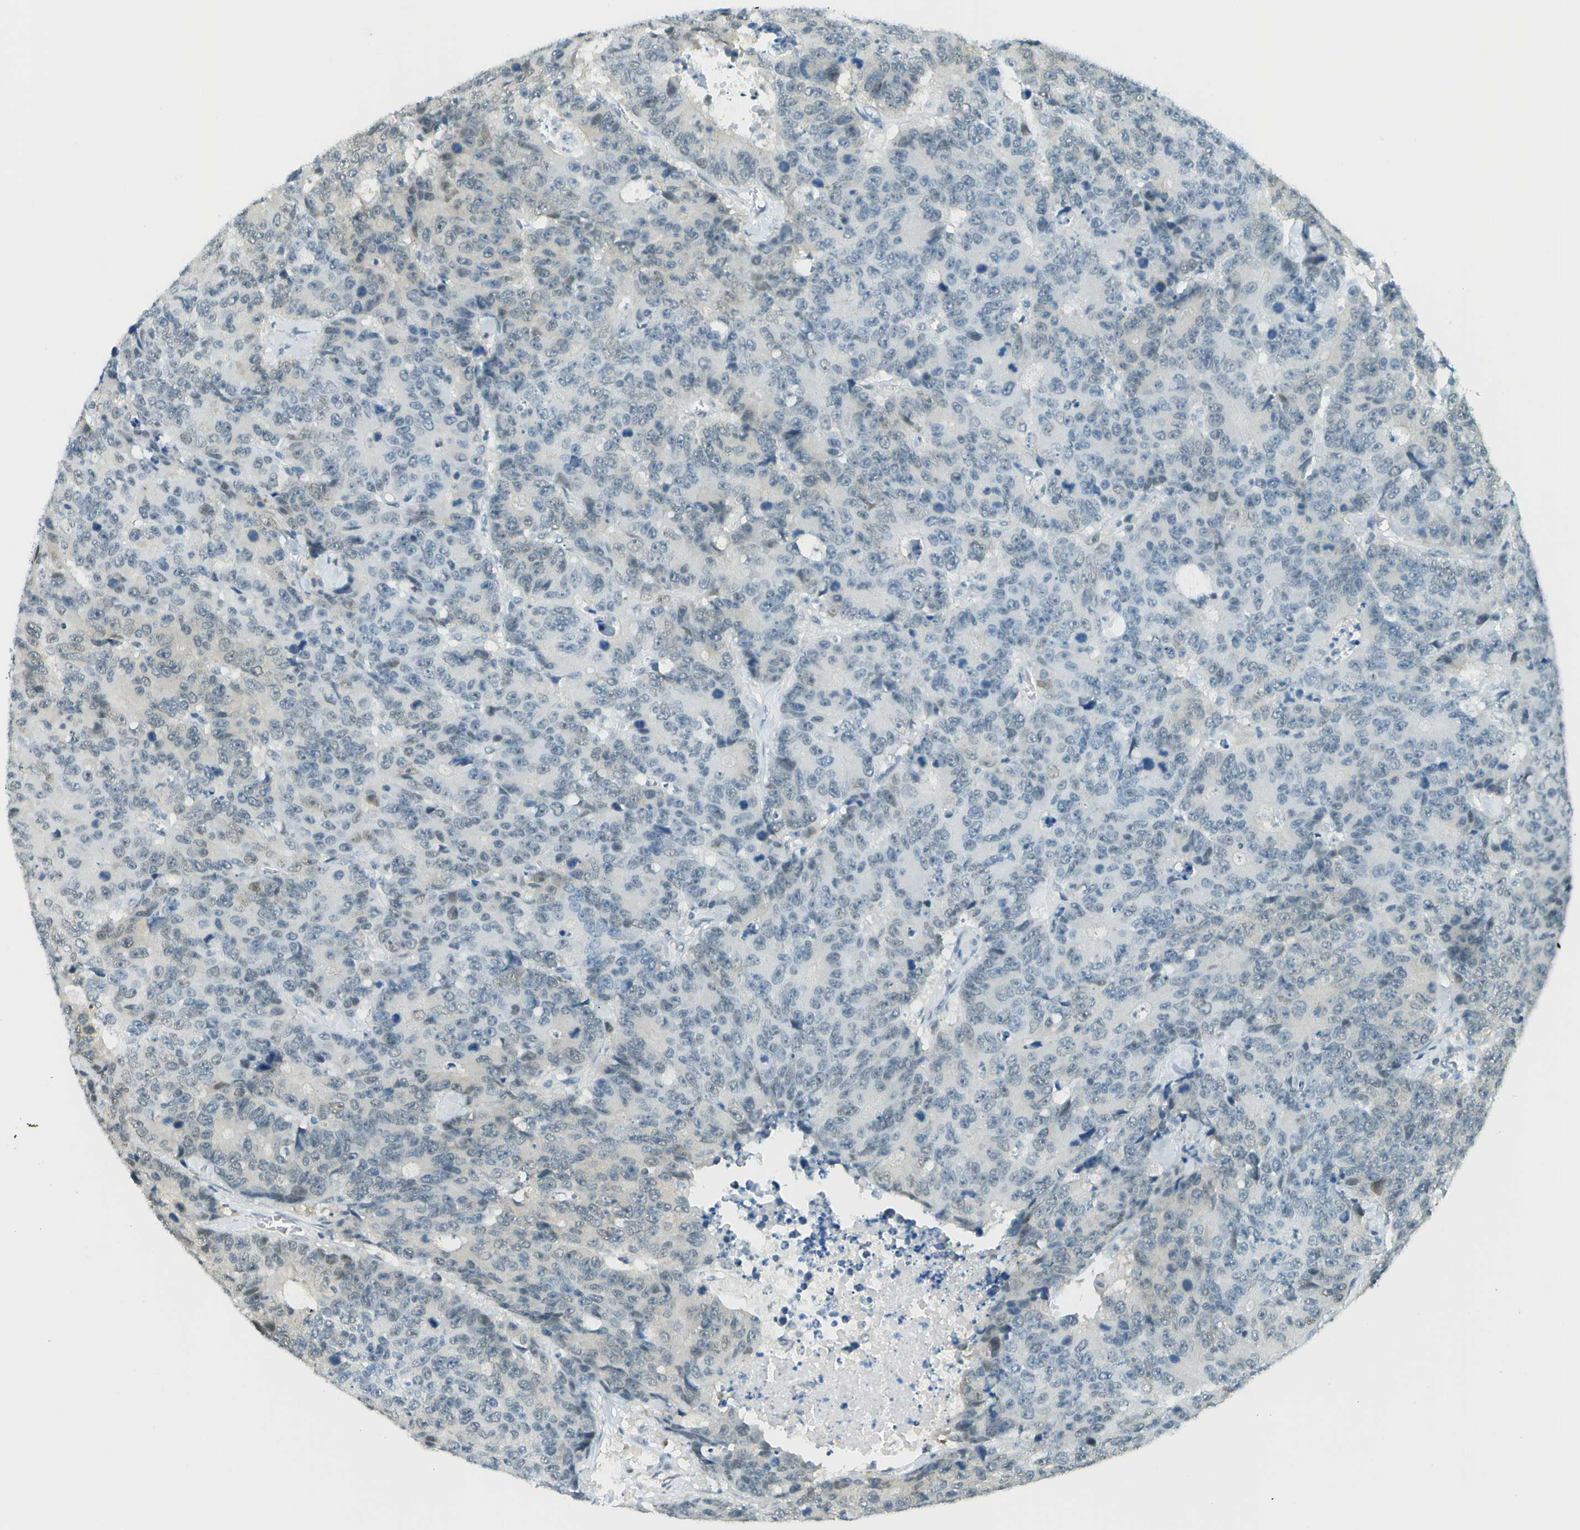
{"staining": {"intensity": "weak", "quantity": "<25%", "location": "nuclear"}, "tissue": "colorectal cancer", "cell_type": "Tumor cells", "image_type": "cancer", "snomed": [{"axis": "morphology", "description": "Adenocarcinoma, NOS"}, {"axis": "topography", "description": "Colon"}], "caption": "Histopathology image shows no protein expression in tumor cells of adenocarcinoma (colorectal) tissue.", "gene": "NEK11", "patient": {"sex": "female", "age": 86}}